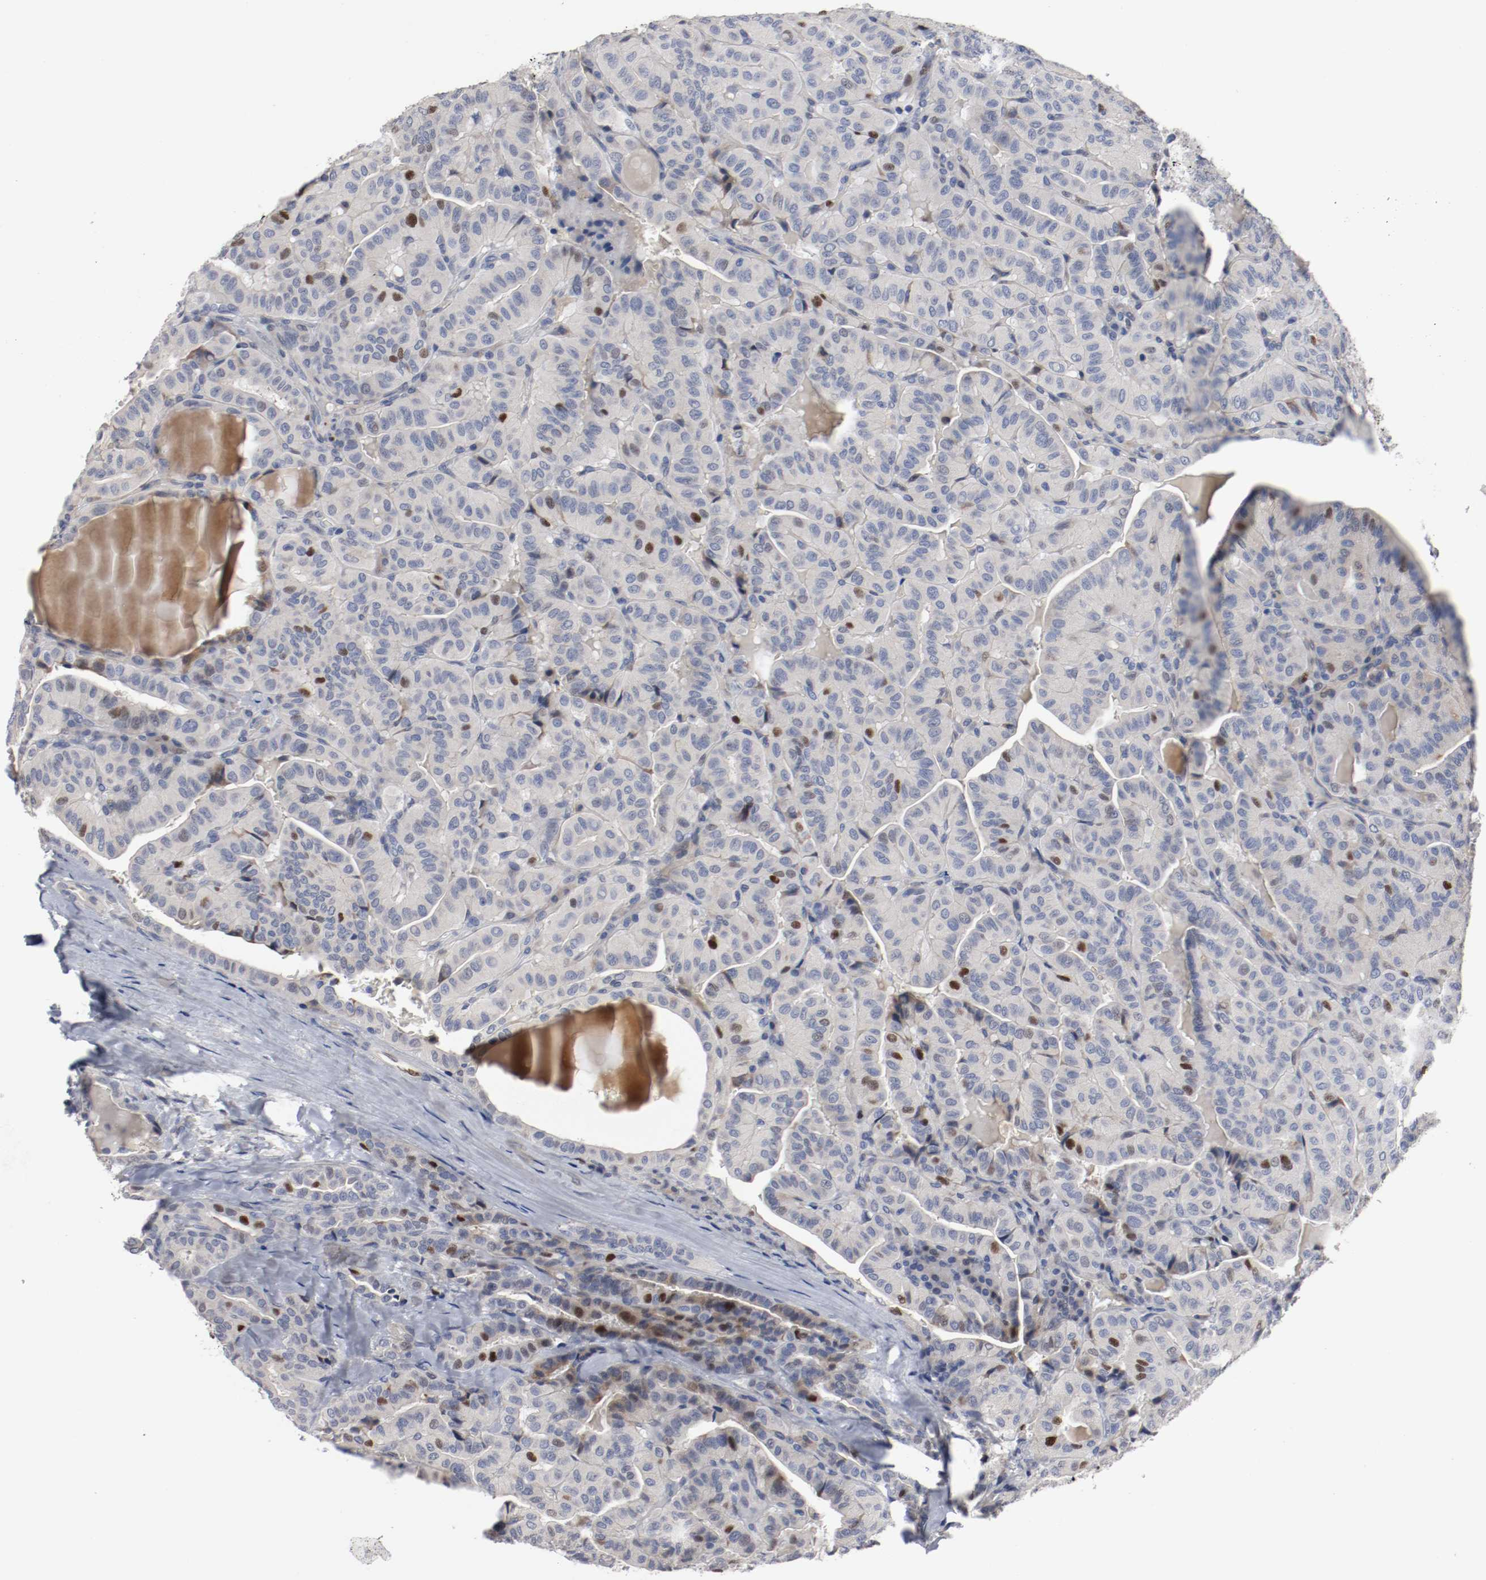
{"staining": {"intensity": "strong", "quantity": "<25%", "location": "nuclear"}, "tissue": "thyroid cancer", "cell_type": "Tumor cells", "image_type": "cancer", "snomed": [{"axis": "morphology", "description": "Papillary adenocarcinoma, NOS"}, {"axis": "topography", "description": "Thyroid gland"}], "caption": "The image displays a brown stain indicating the presence of a protein in the nuclear of tumor cells in thyroid cancer (papillary adenocarcinoma).", "gene": "MCM6", "patient": {"sex": "male", "age": 77}}